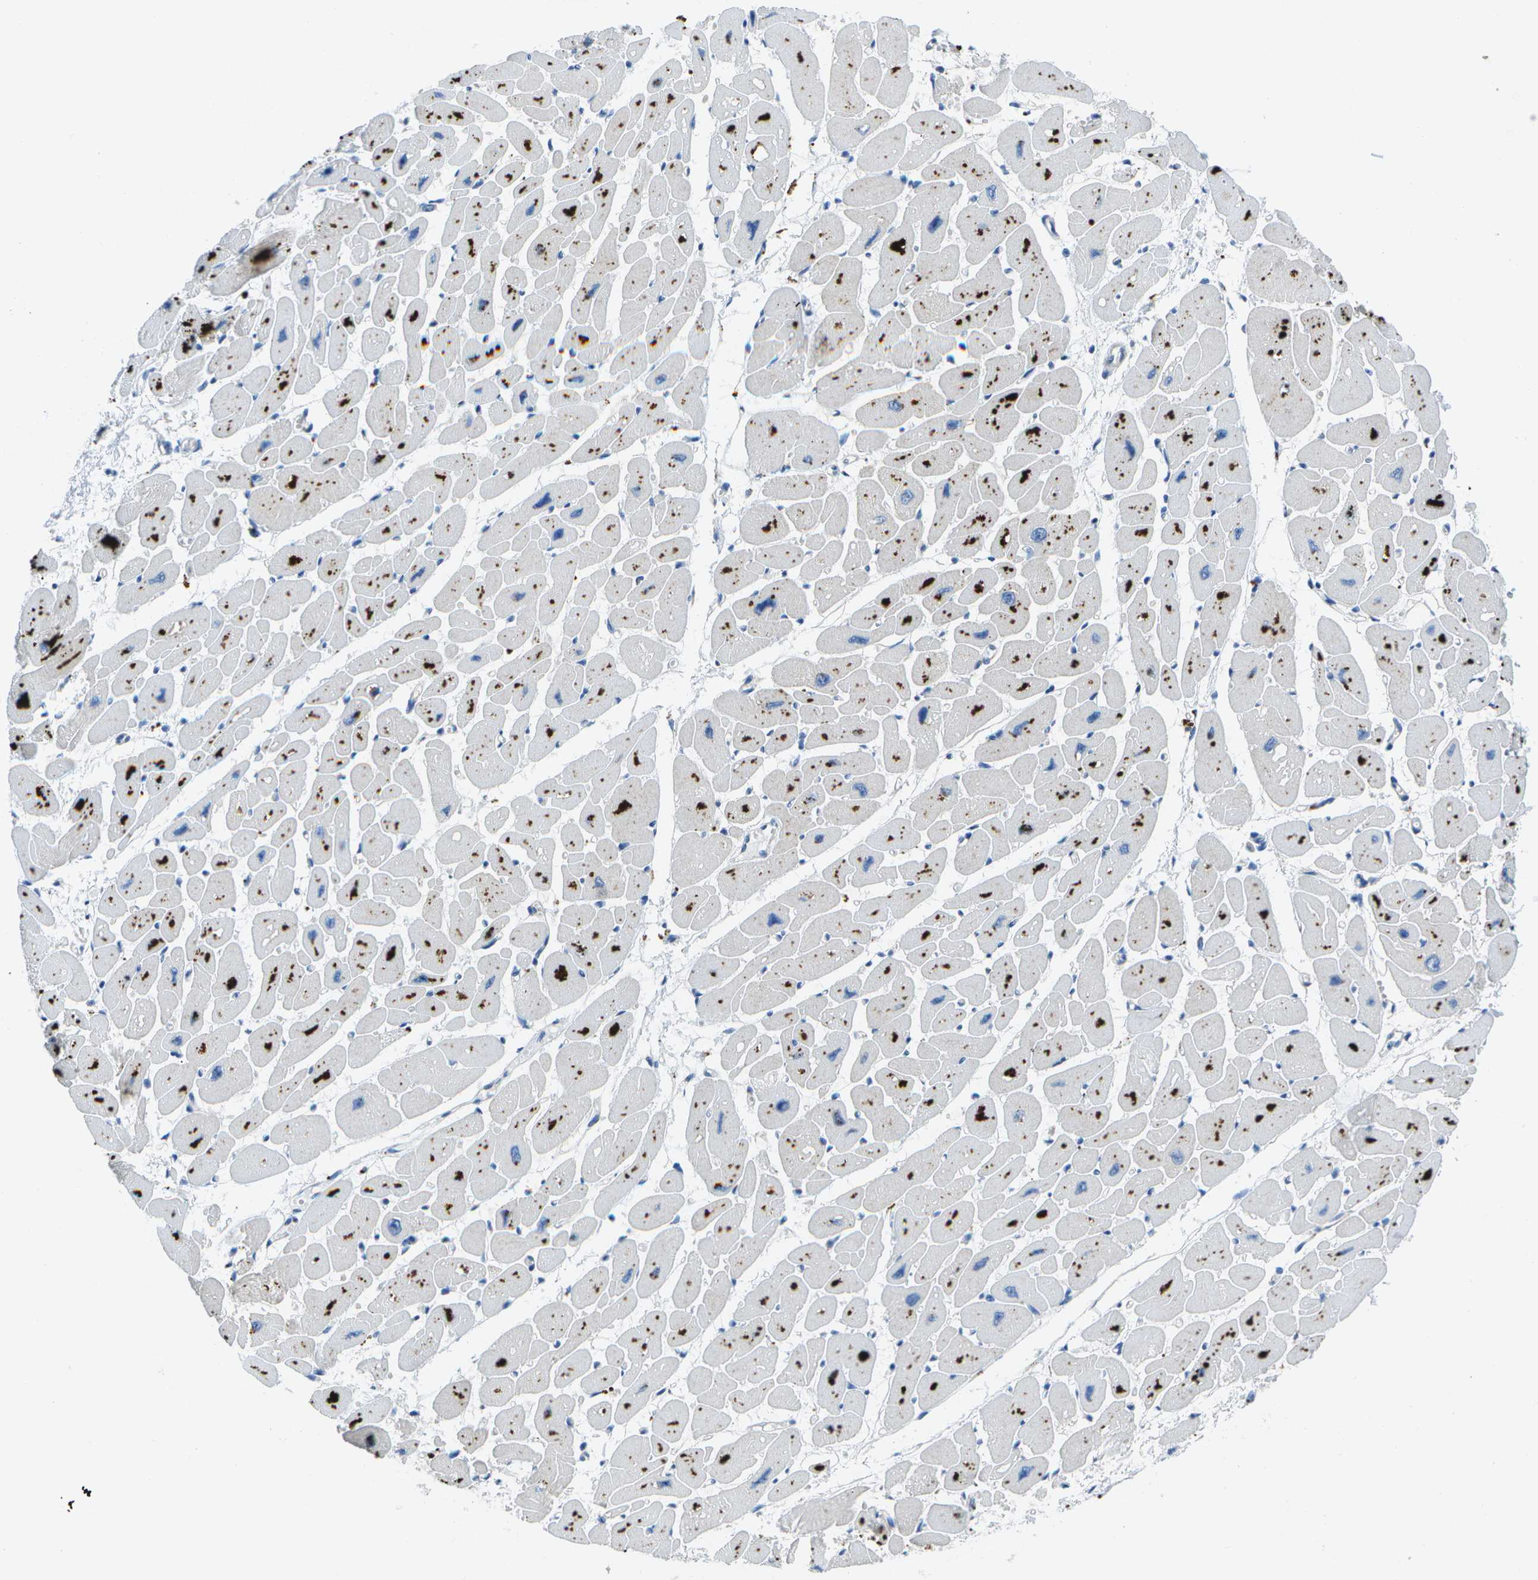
{"staining": {"intensity": "negative", "quantity": "none", "location": "none"}, "tissue": "heart muscle", "cell_type": "Cardiomyocytes", "image_type": "normal", "snomed": [{"axis": "morphology", "description": "Normal tissue, NOS"}, {"axis": "topography", "description": "Heart"}], "caption": "This is an immunohistochemistry micrograph of benign human heart muscle. There is no staining in cardiomyocytes.", "gene": "DCT", "patient": {"sex": "female", "age": 54}}